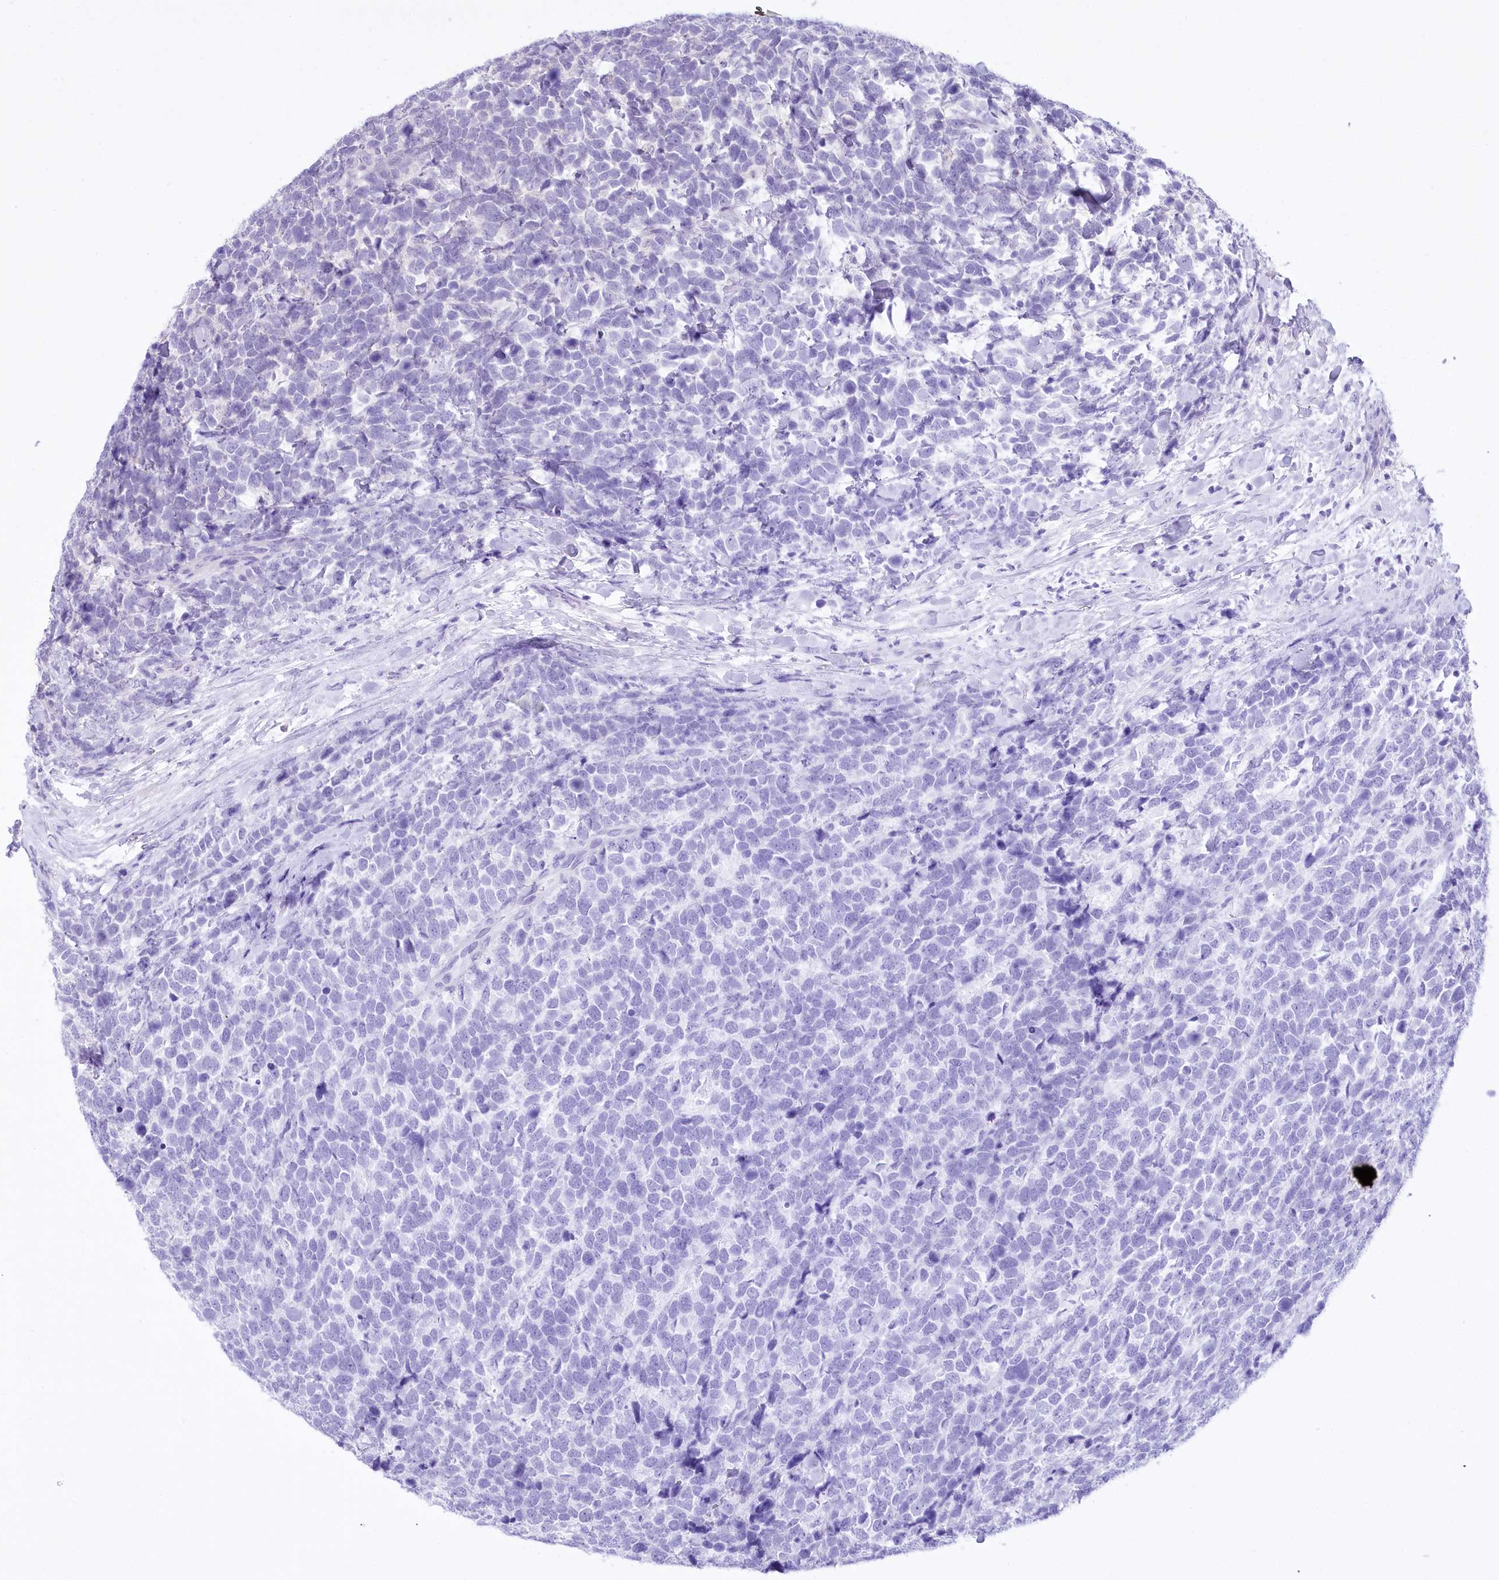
{"staining": {"intensity": "negative", "quantity": "none", "location": "none"}, "tissue": "urothelial cancer", "cell_type": "Tumor cells", "image_type": "cancer", "snomed": [{"axis": "morphology", "description": "Urothelial carcinoma, High grade"}, {"axis": "topography", "description": "Urinary bladder"}], "caption": "Human urothelial cancer stained for a protein using immunohistochemistry exhibits no expression in tumor cells.", "gene": "PBLD", "patient": {"sex": "female", "age": 82}}